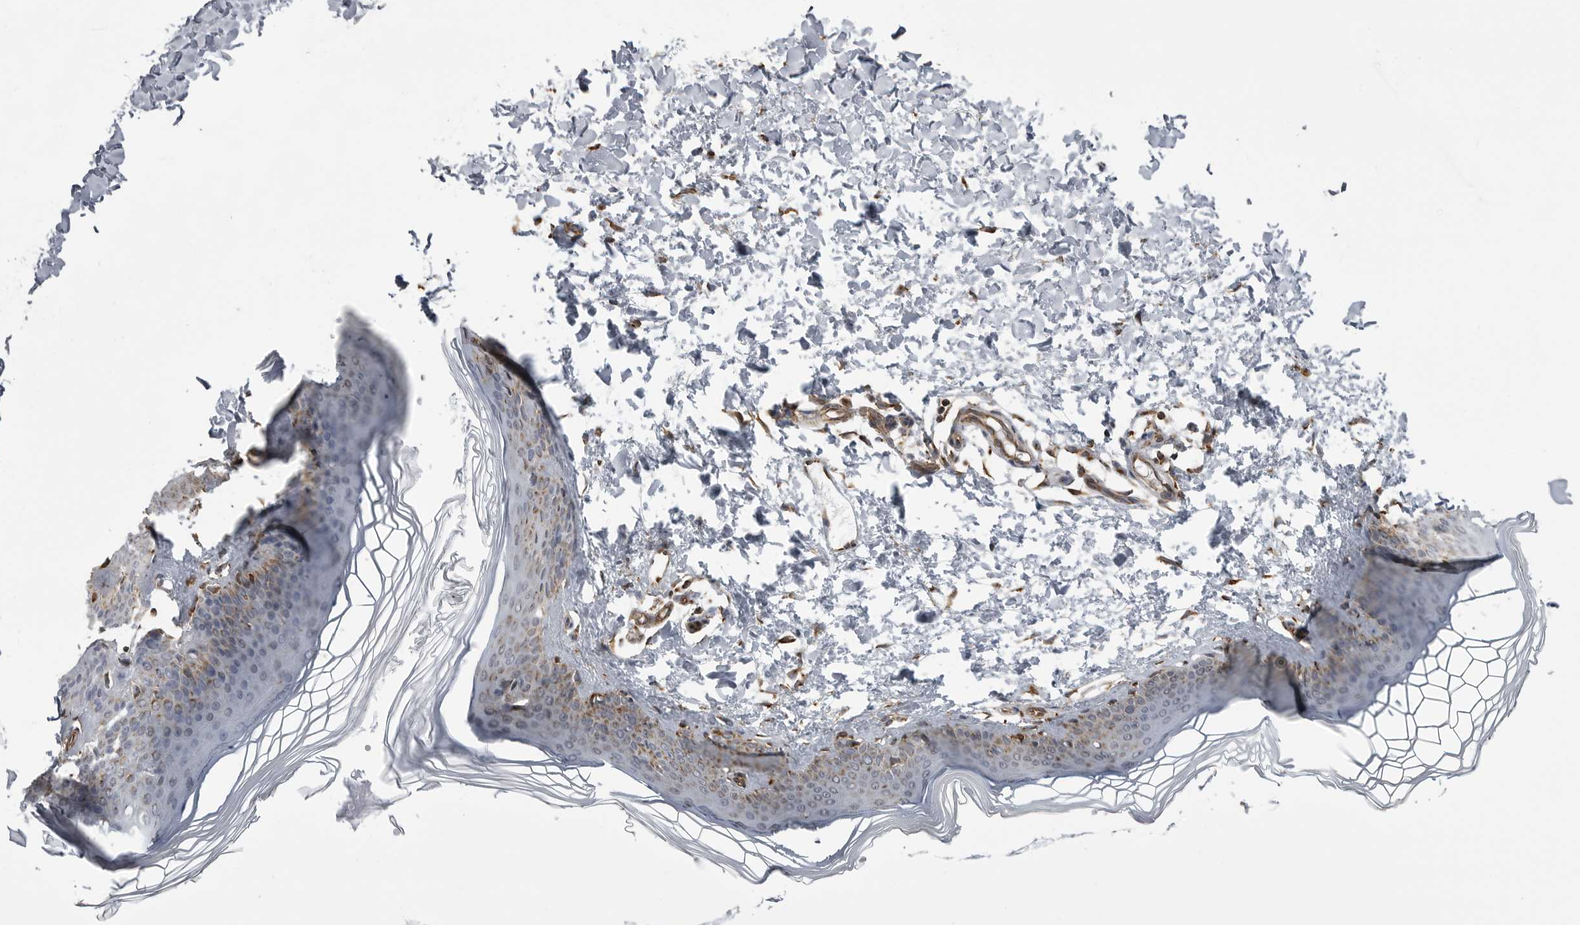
{"staining": {"intensity": "moderate", "quantity": ">75%", "location": "cytoplasmic/membranous"}, "tissue": "skin", "cell_type": "Fibroblasts", "image_type": "normal", "snomed": [{"axis": "morphology", "description": "Normal tissue, NOS"}, {"axis": "topography", "description": "Skin"}], "caption": "A medium amount of moderate cytoplasmic/membranous positivity is seen in about >75% of fibroblasts in benign skin.", "gene": "FH", "patient": {"sex": "female", "age": 27}}